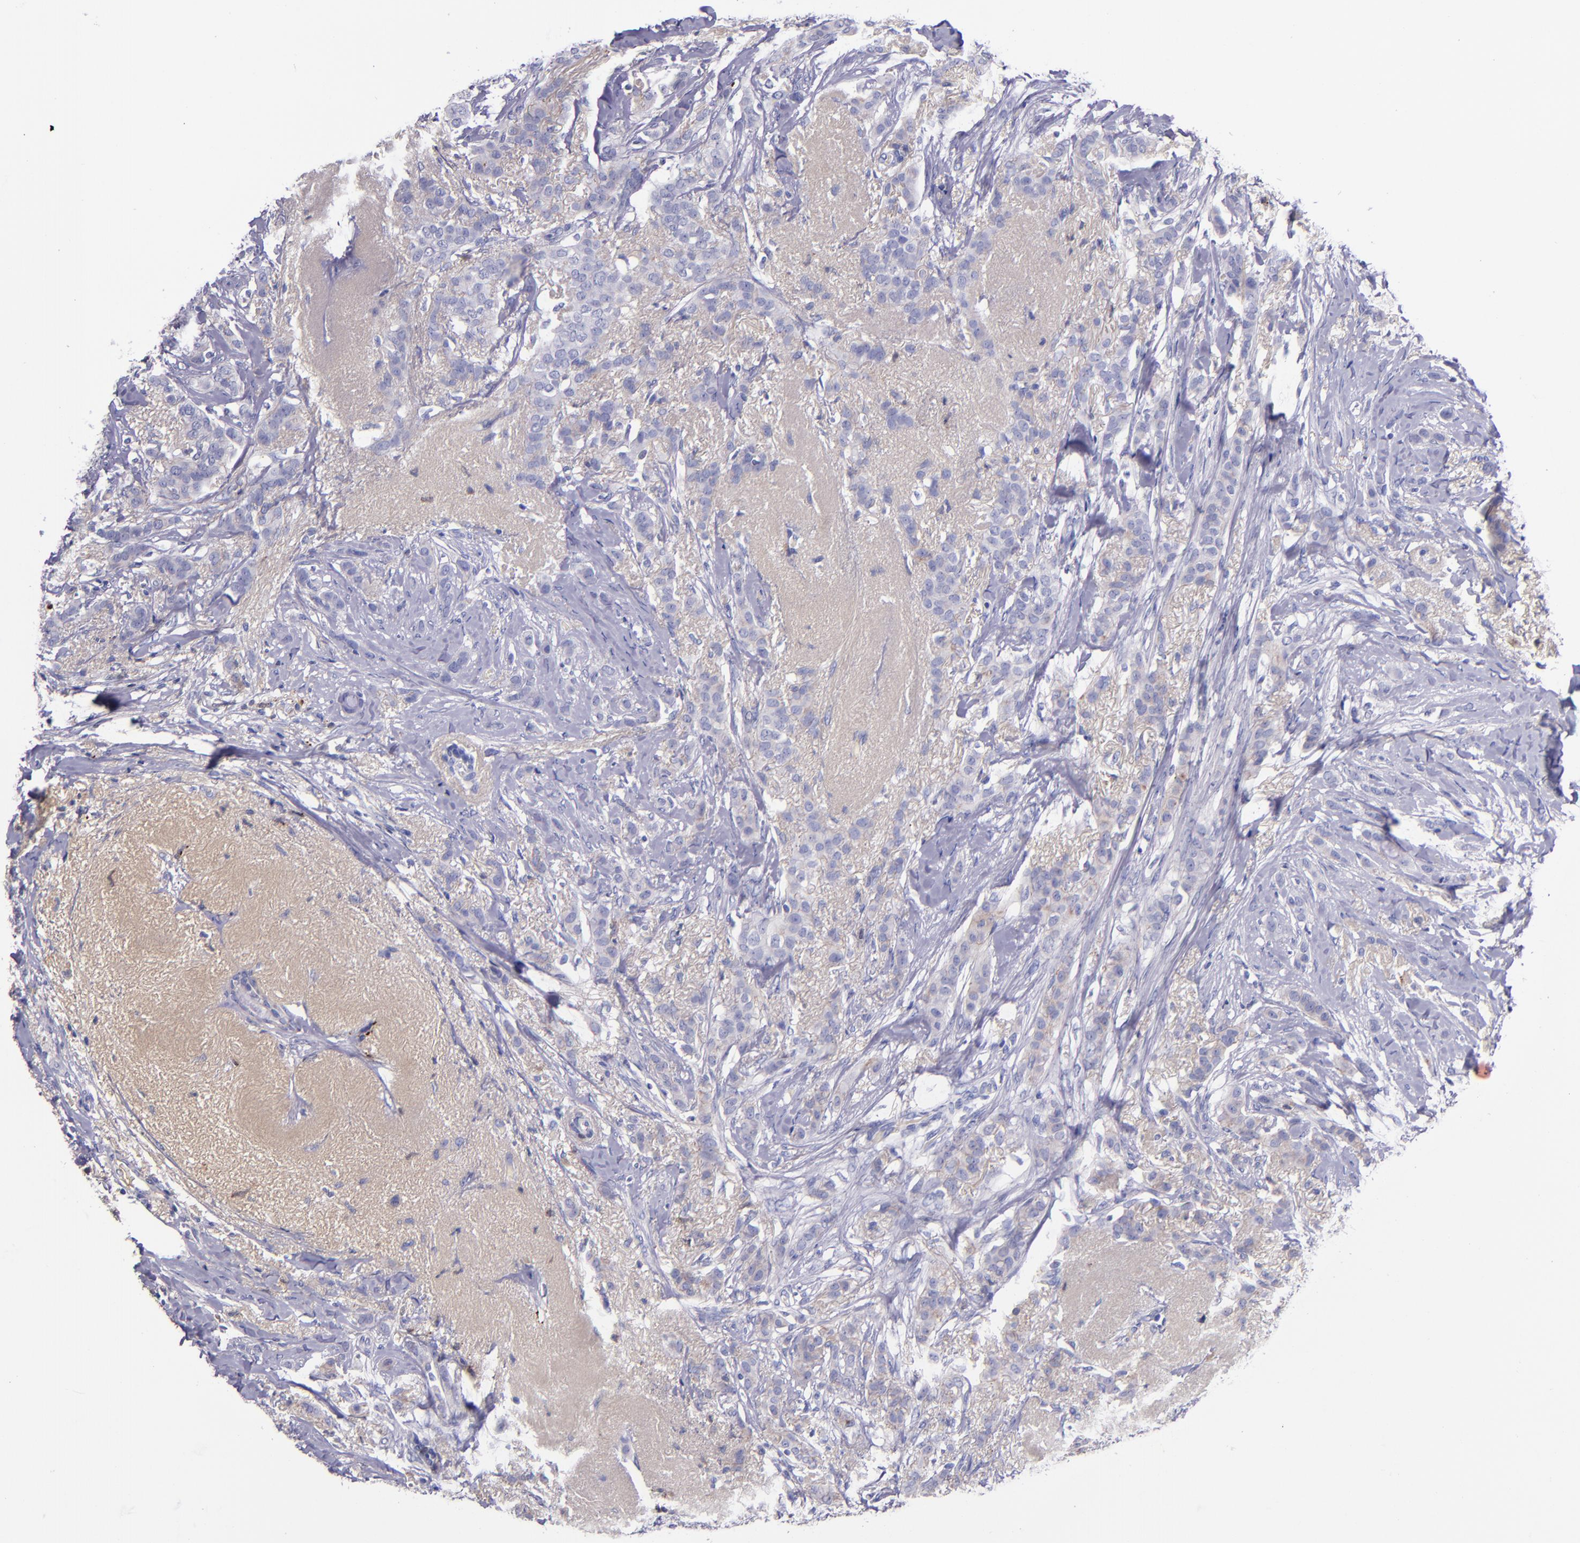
{"staining": {"intensity": "moderate", "quantity": "<25%", "location": "cytoplasmic/membranous"}, "tissue": "breast cancer", "cell_type": "Tumor cells", "image_type": "cancer", "snomed": [{"axis": "morphology", "description": "Lobular carcinoma"}, {"axis": "topography", "description": "Breast"}], "caption": "Immunohistochemistry (DAB) staining of human breast cancer (lobular carcinoma) demonstrates moderate cytoplasmic/membranous protein staining in approximately <25% of tumor cells. Nuclei are stained in blue.", "gene": "KNG1", "patient": {"sex": "female", "age": 55}}